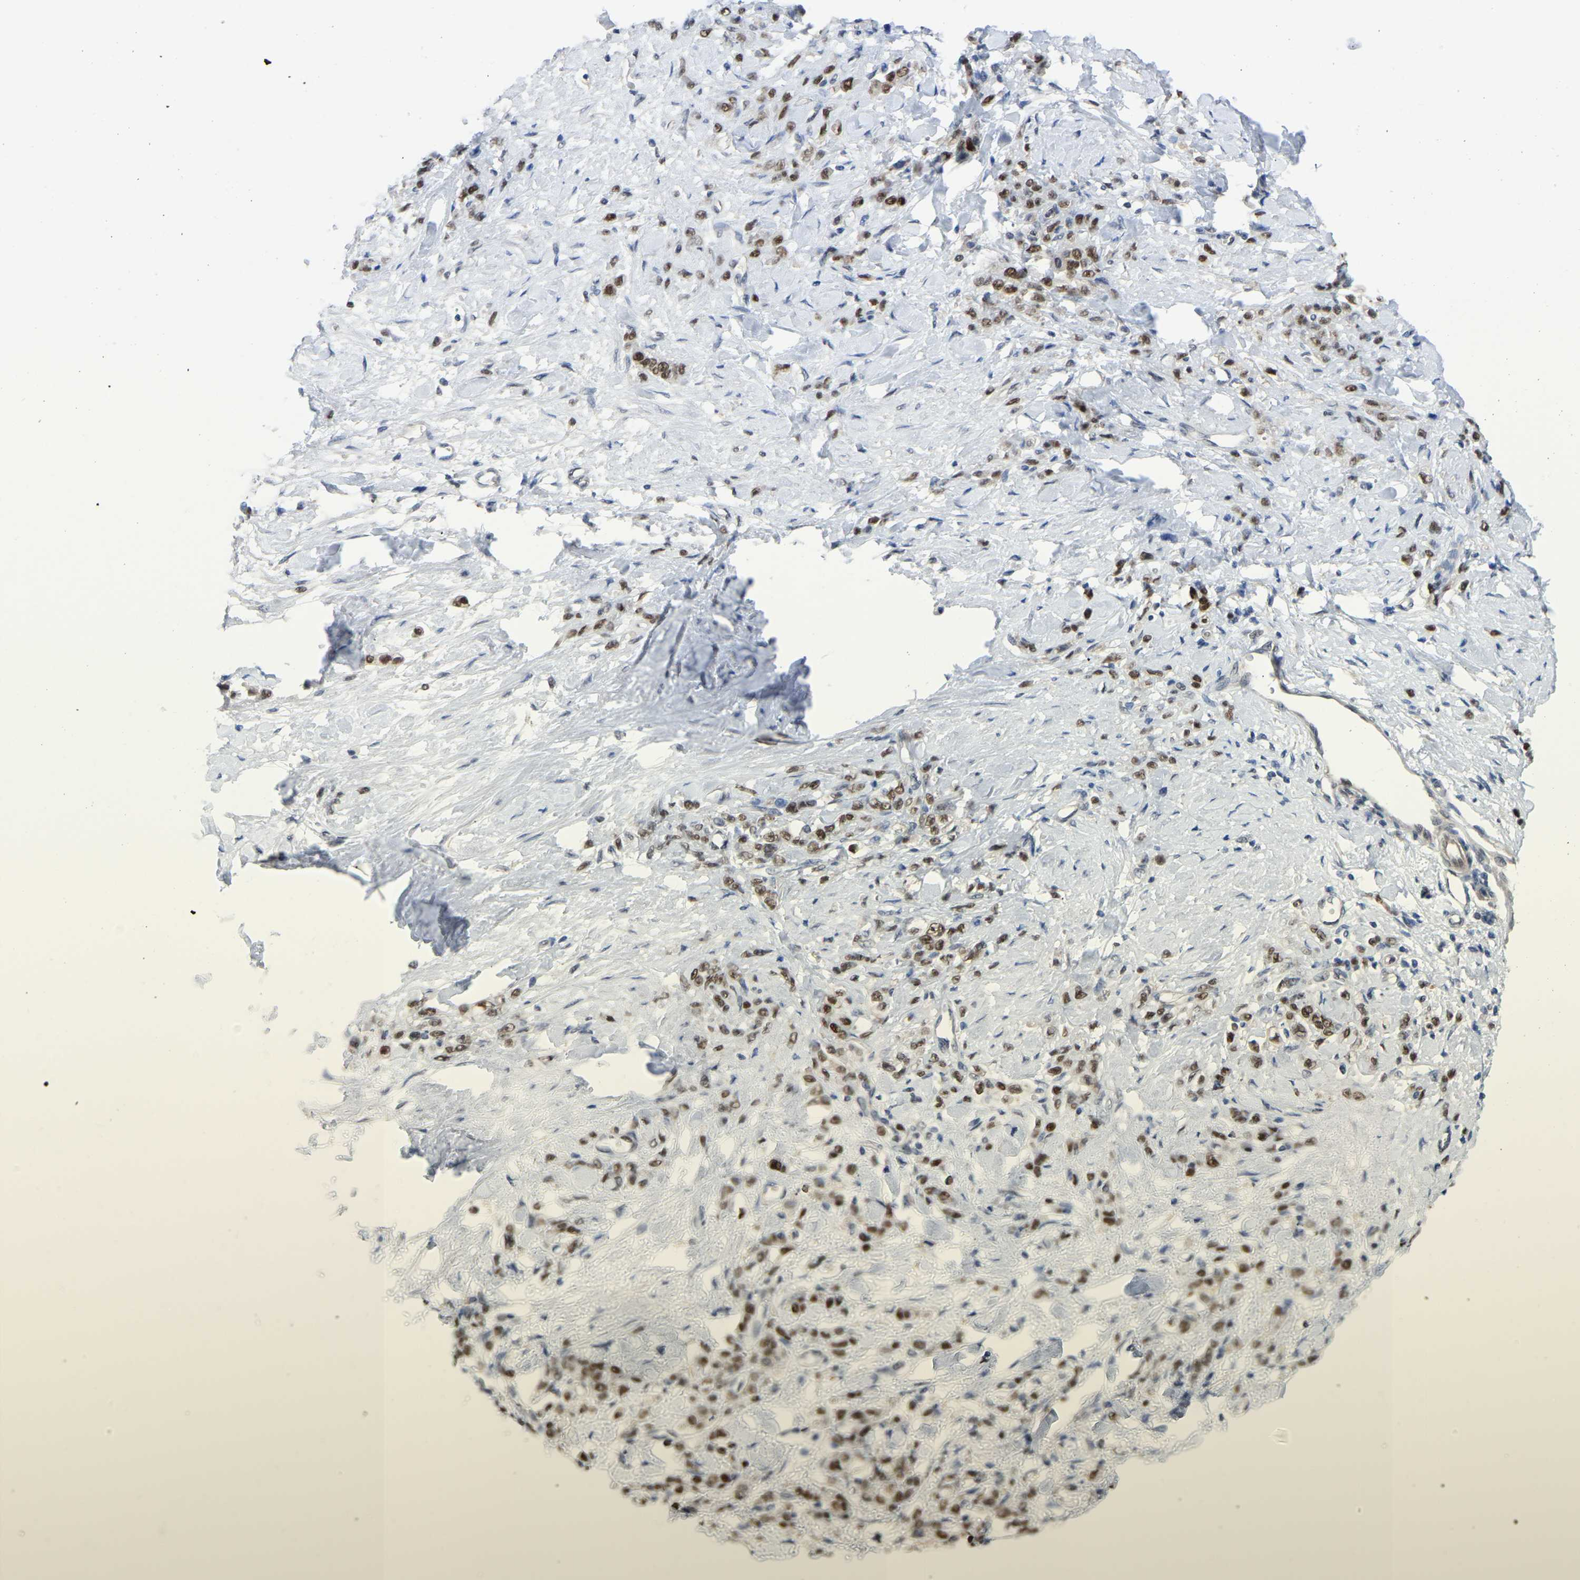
{"staining": {"intensity": "moderate", "quantity": ">75%", "location": "nuclear"}, "tissue": "stomach cancer", "cell_type": "Tumor cells", "image_type": "cancer", "snomed": [{"axis": "morphology", "description": "Normal tissue, NOS"}, {"axis": "morphology", "description": "Adenocarcinoma, NOS"}, {"axis": "topography", "description": "Stomach"}], "caption": "Stomach adenocarcinoma was stained to show a protein in brown. There is medium levels of moderate nuclear staining in approximately >75% of tumor cells.", "gene": "KLRG2", "patient": {"sex": "male", "age": 82}}